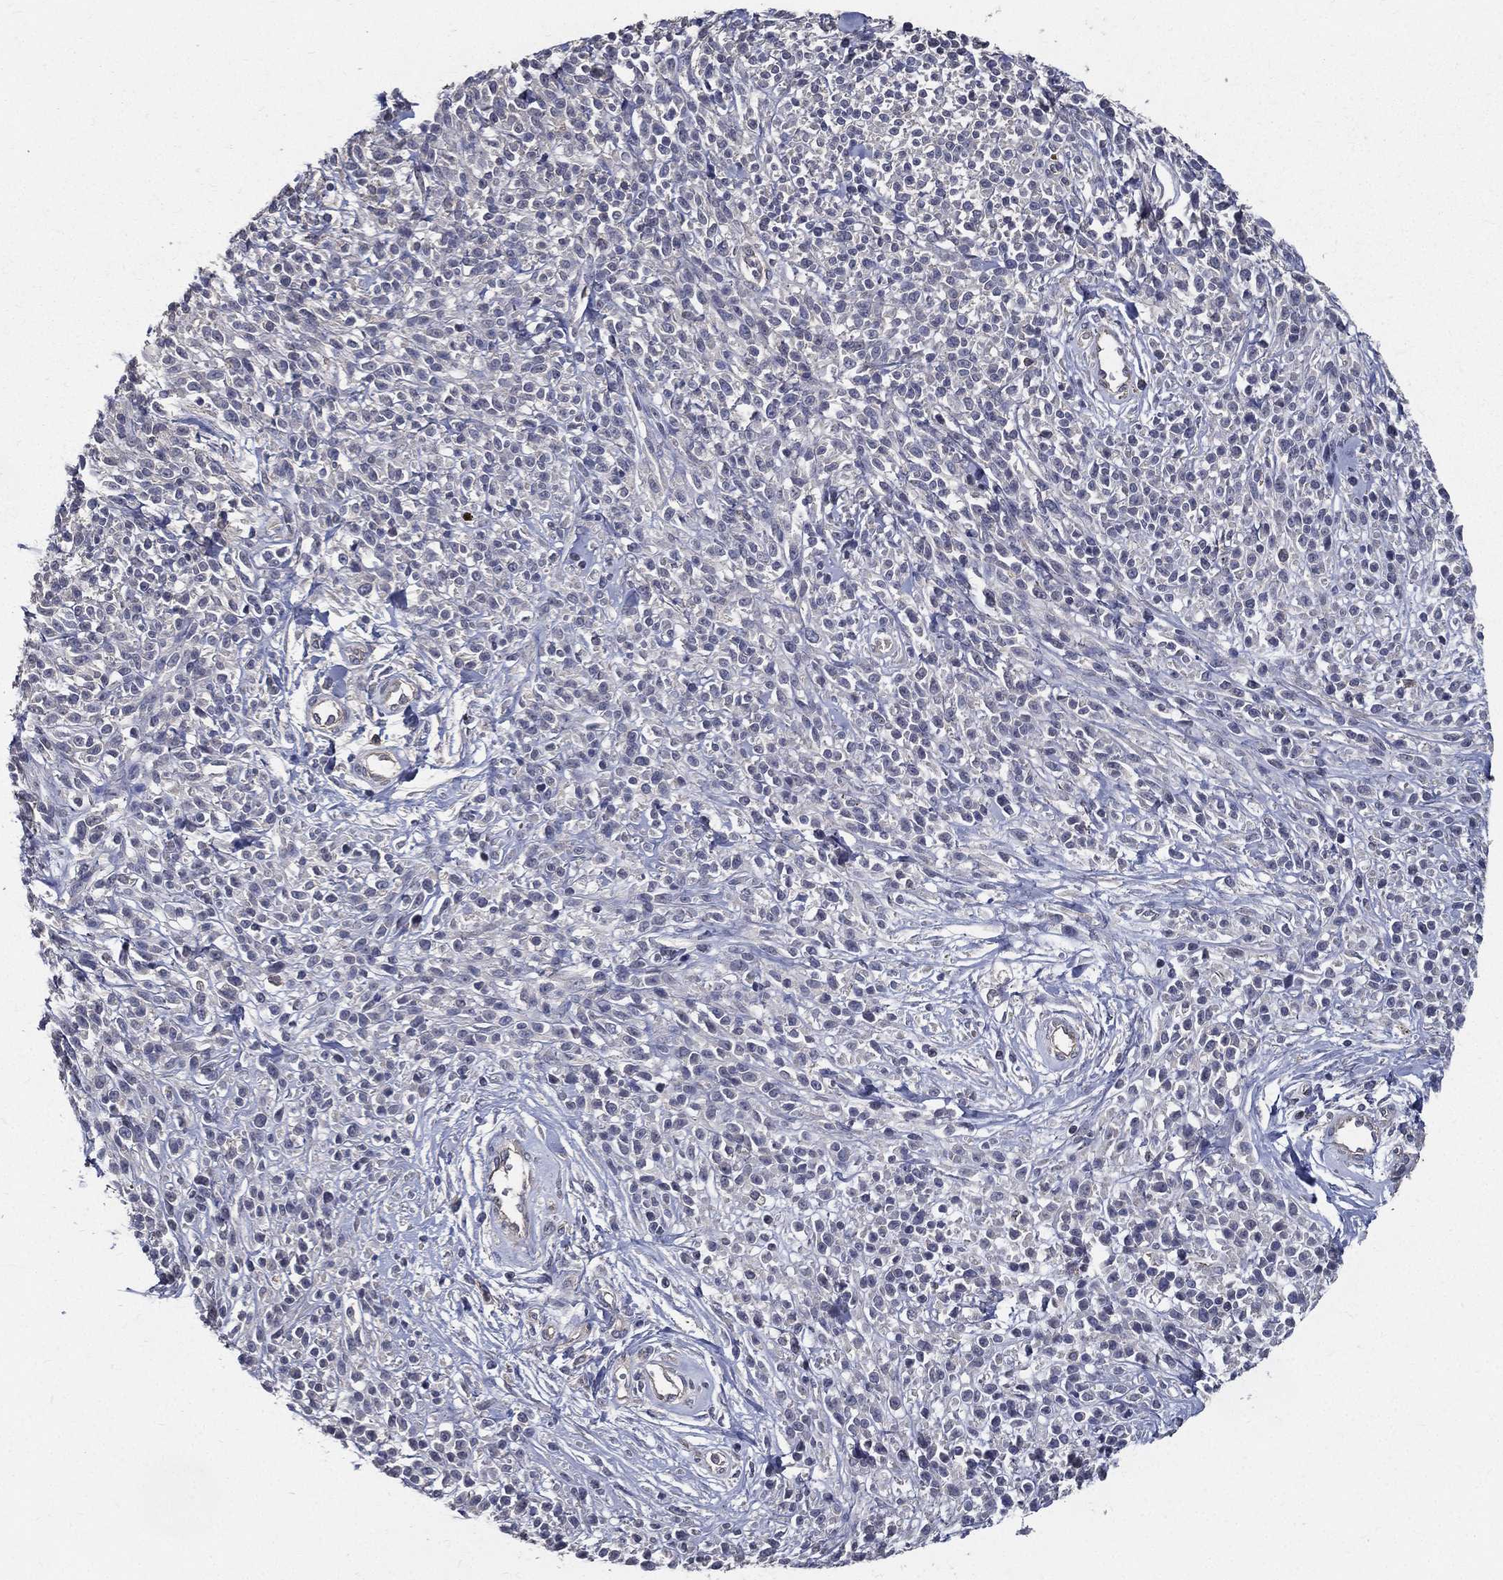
{"staining": {"intensity": "negative", "quantity": "none", "location": "none"}, "tissue": "melanoma", "cell_type": "Tumor cells", "image_type": "cancer", "snomed": [{"axis": "morphology", "description": "Malignant melanoma, NOS"}, {"axis": "topography", "description": "Skin"}, {"axis": "topography", "description": "Skin of trunk"}], "caption": "An IHC image of melanoma is shown. There is no staining in tumor cells of melanoma.", "gene": "SERPINB2", "patient": {"sex": "male", "age": 74}}